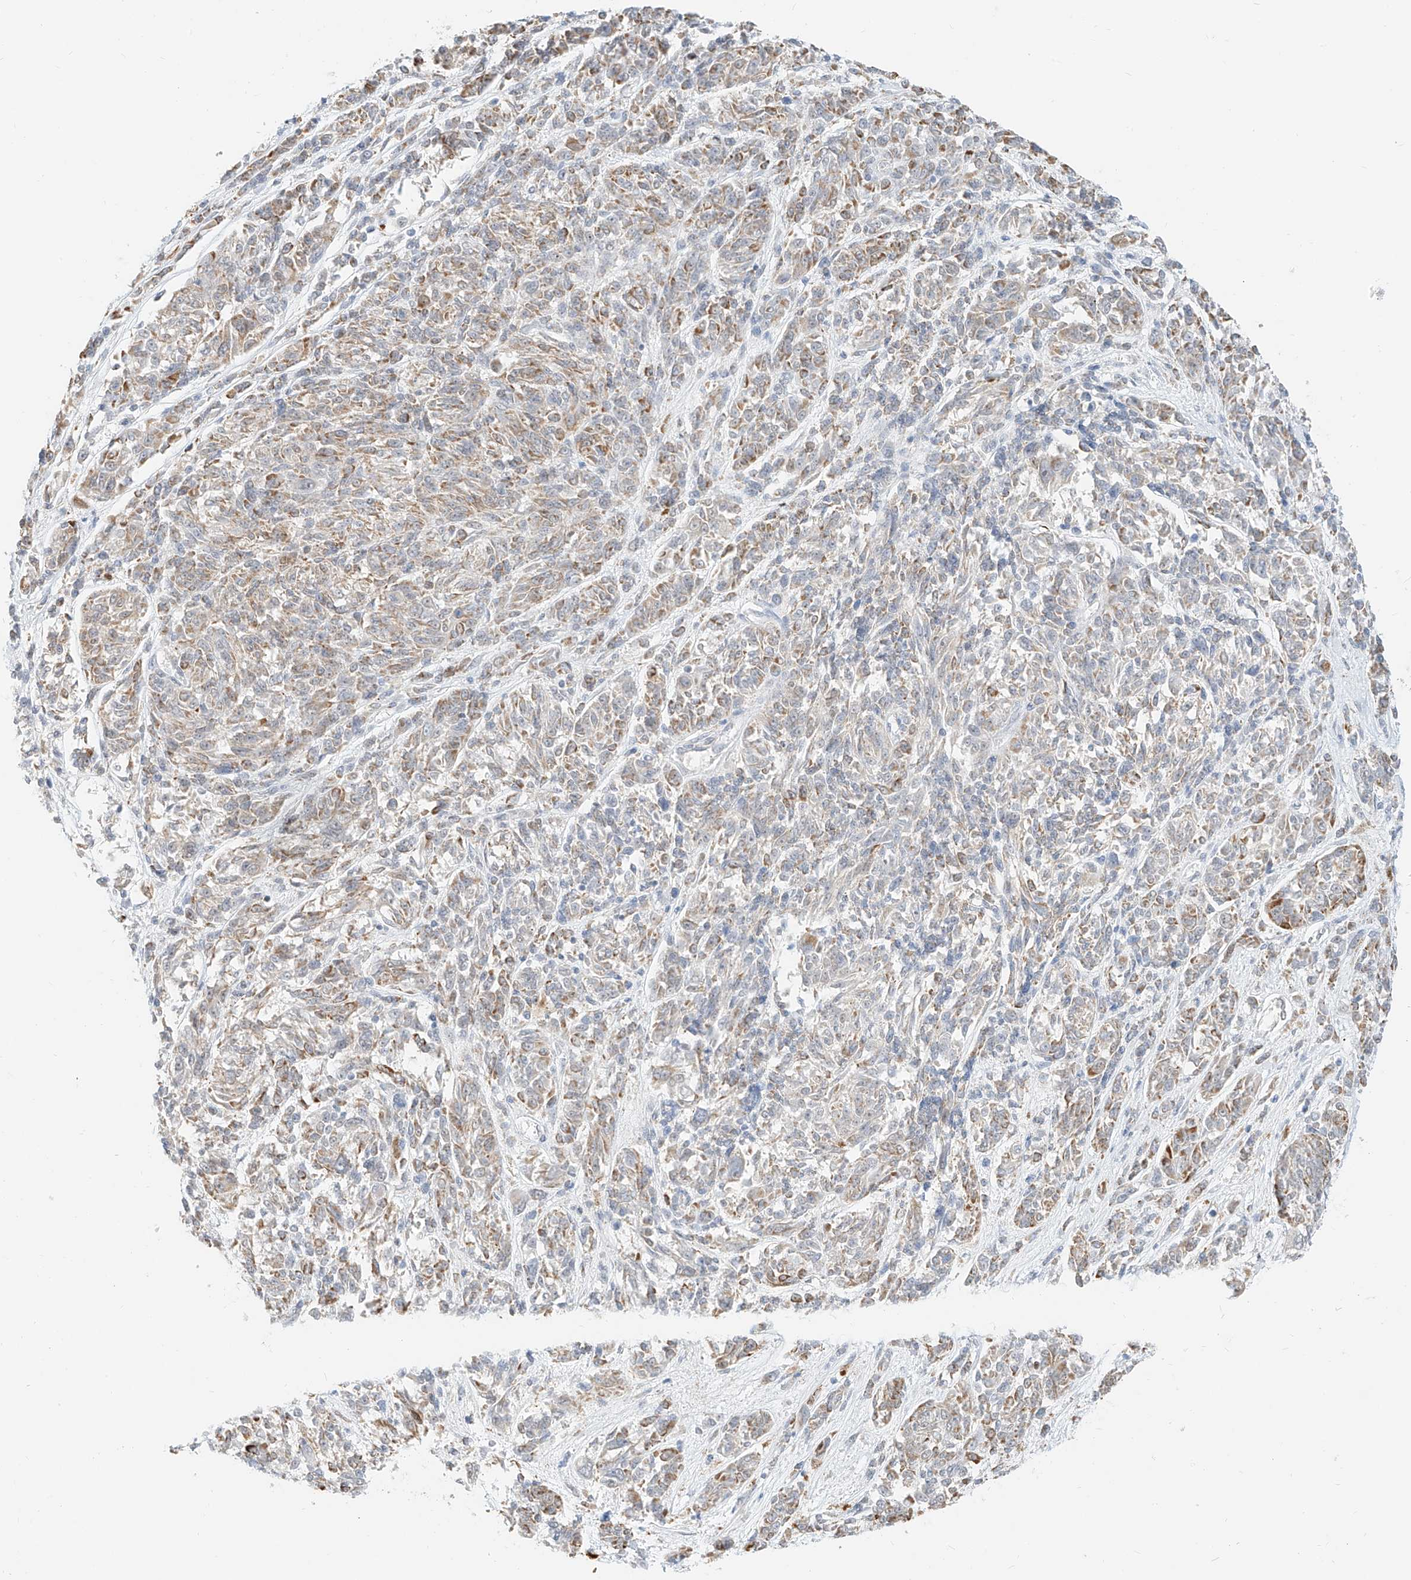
{"staining": {"intensity": "weak", "quantity": ">75%", "location": "cytoplasmic/membranous"}, "tissue": "melanoma", "cell_type": "Tumor cells", "image_type": "cancer", "snomed": [{"axis": "morphology", "description": "Malignant melanoma, NOS"}, {"axis": "topography", "description": "Skin"}], "caption": "Protein expression analysis of malignant melanoma displays weak cytoplasmic/membranous staining in approximately >75% of tumor cells.", "gene": "MTUS2", "patient": {"sex": "male", "age": 53}}